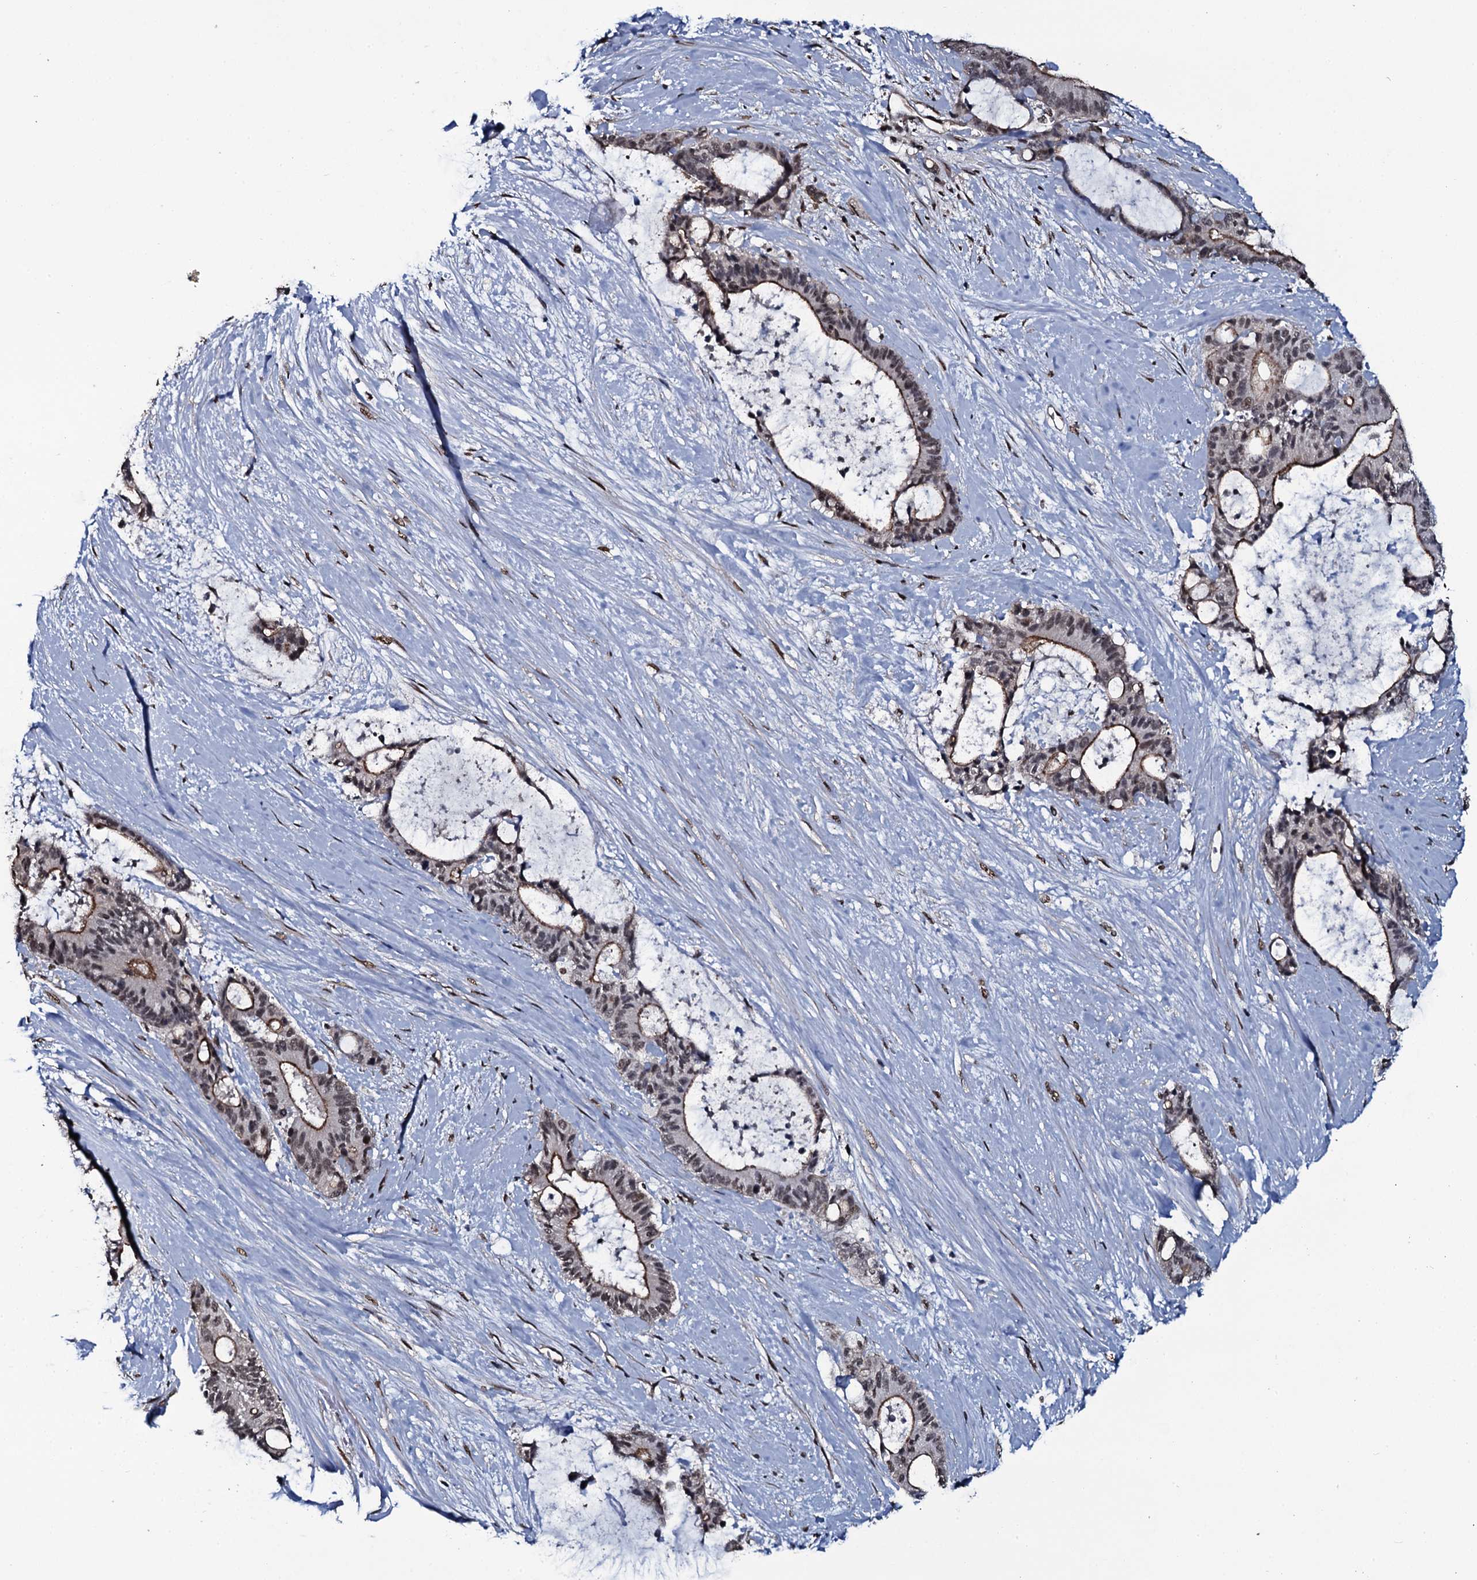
{"staining": {"intensity": "moderate", "quantity": "25%-75%", "location": "cytoplasmic/membranous,nuclear"}, "tissue": "liver cancer", "cell_type": "Tumor cells", "image_type": "cancer", "snomed": [{"axis": "morphology", "description": "Normal tissue, NOS"}, {"axis": "morphology", "description": "Cholangiocarcinoma"}, {"axis": "topography", "description": "Liver"}, {"axis": "topography", "description": "Peripheral nerve tissue"}], "caption": "DAB immunohistochemical staining of human cholangiocarcinoma (liver) shows moderate cytoplasmic/membranous and nuclear protein staining in about 25%-75% of tumor cells. The protein is stained brown, and the nuclei are stained in blue (DAB (3,3'-diaminobenzidine) IHC with brightfield microscopy, high magnification).", "gene": "SH2D4B", "patient": {"sex": "female", "age": 73}}